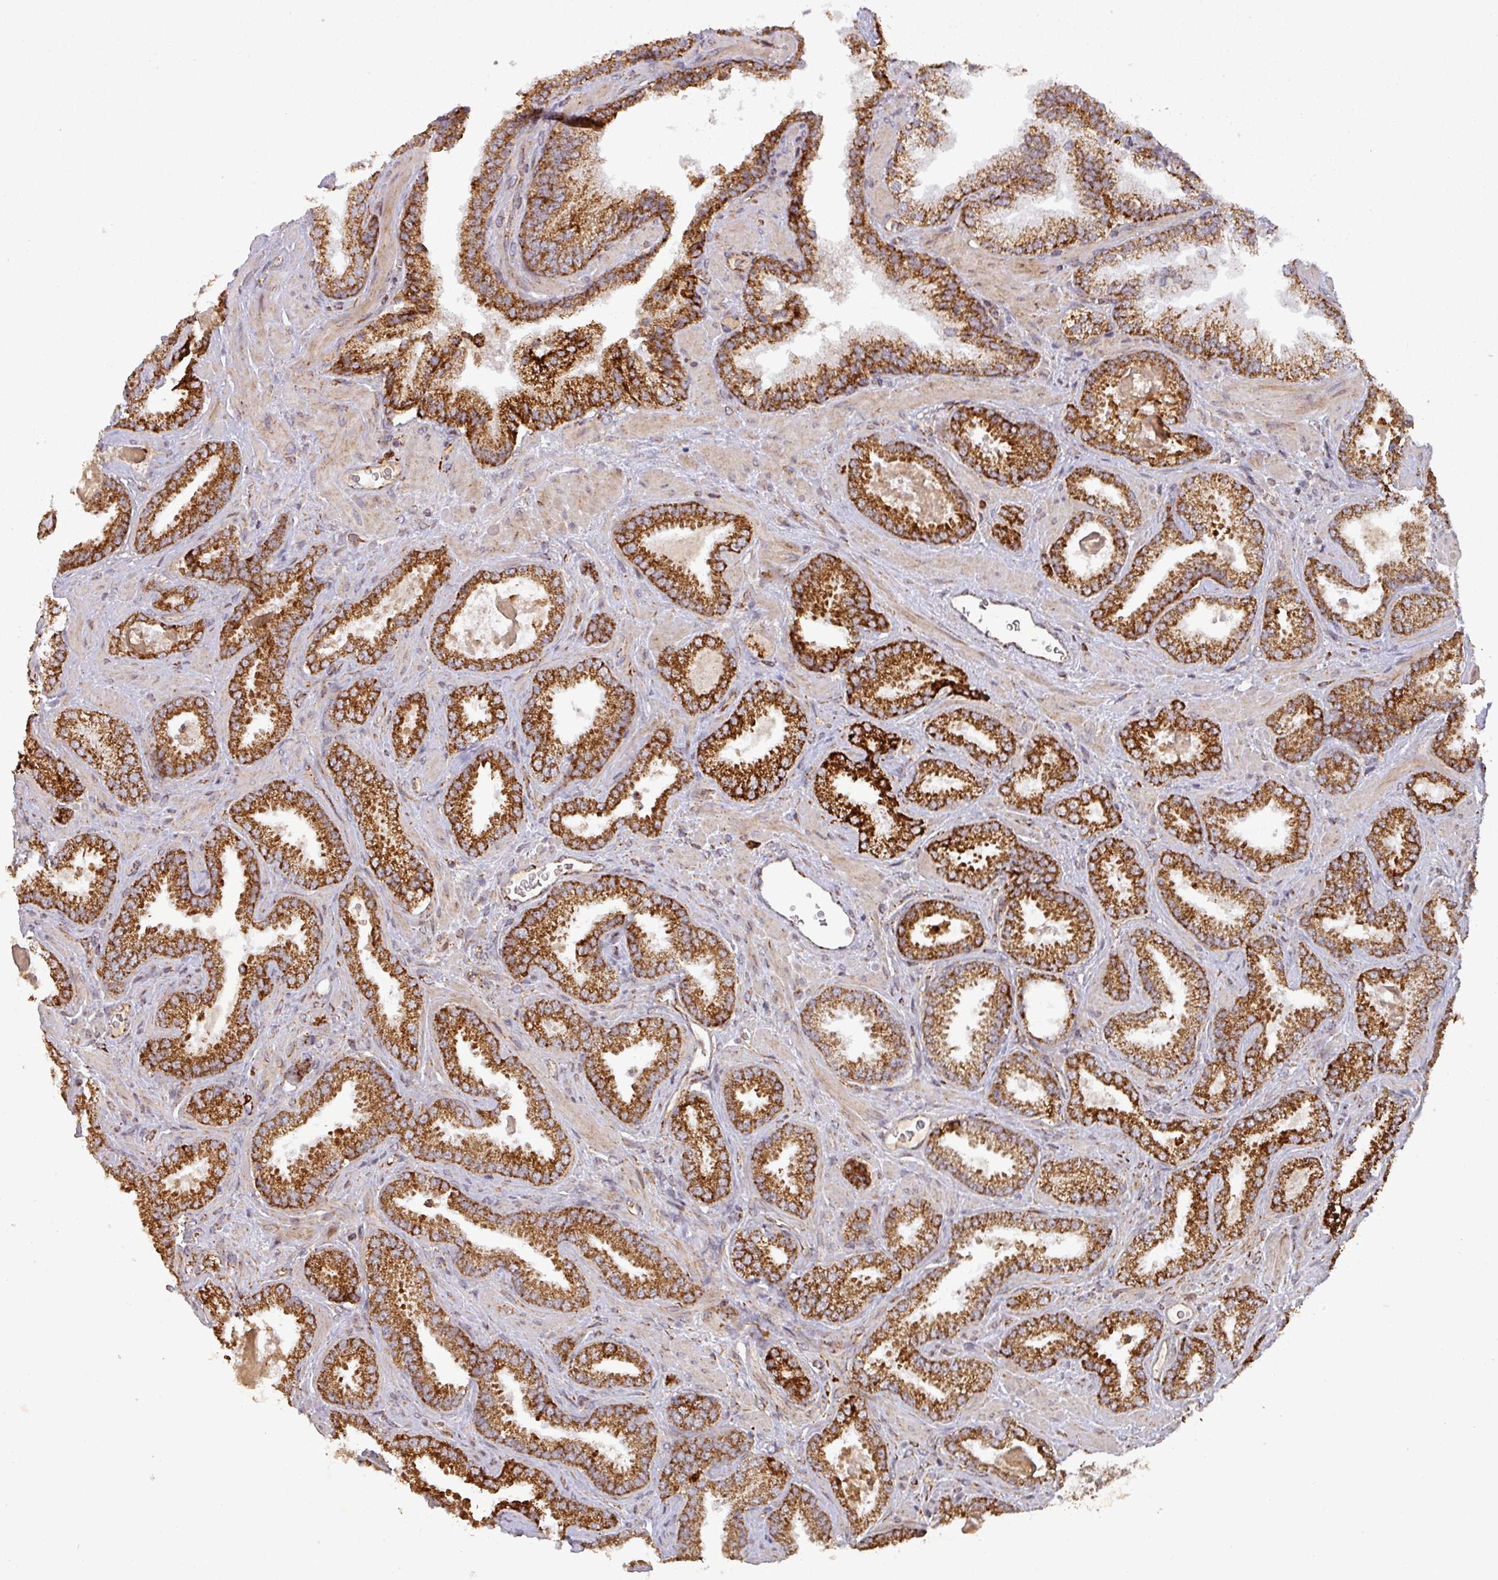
{"staining": {"intensity": "strong", "quantity": ">75%", "location": "cytoplasmic/membranous"}, "tissue": "prostate cancer", "cell_type": "Tumor cells", "image_type": "cancer", "snomed": [{"axis": "morphology", "description": "Adenocarcinoma, Low grade"}, {"axis": "topography", "description": "Prostate"}], "caption": "A photomicrograph of prostate cancer (adenocarcinoma (low-grade)) stained for a protein reveals strong cytoplasmic/membranous brown staining in tumor cells. (Brightfield microscopy of DAB IHC at high magnification).", "gene": "GPD2", "patient": {"sex": "male", "age": 62}}